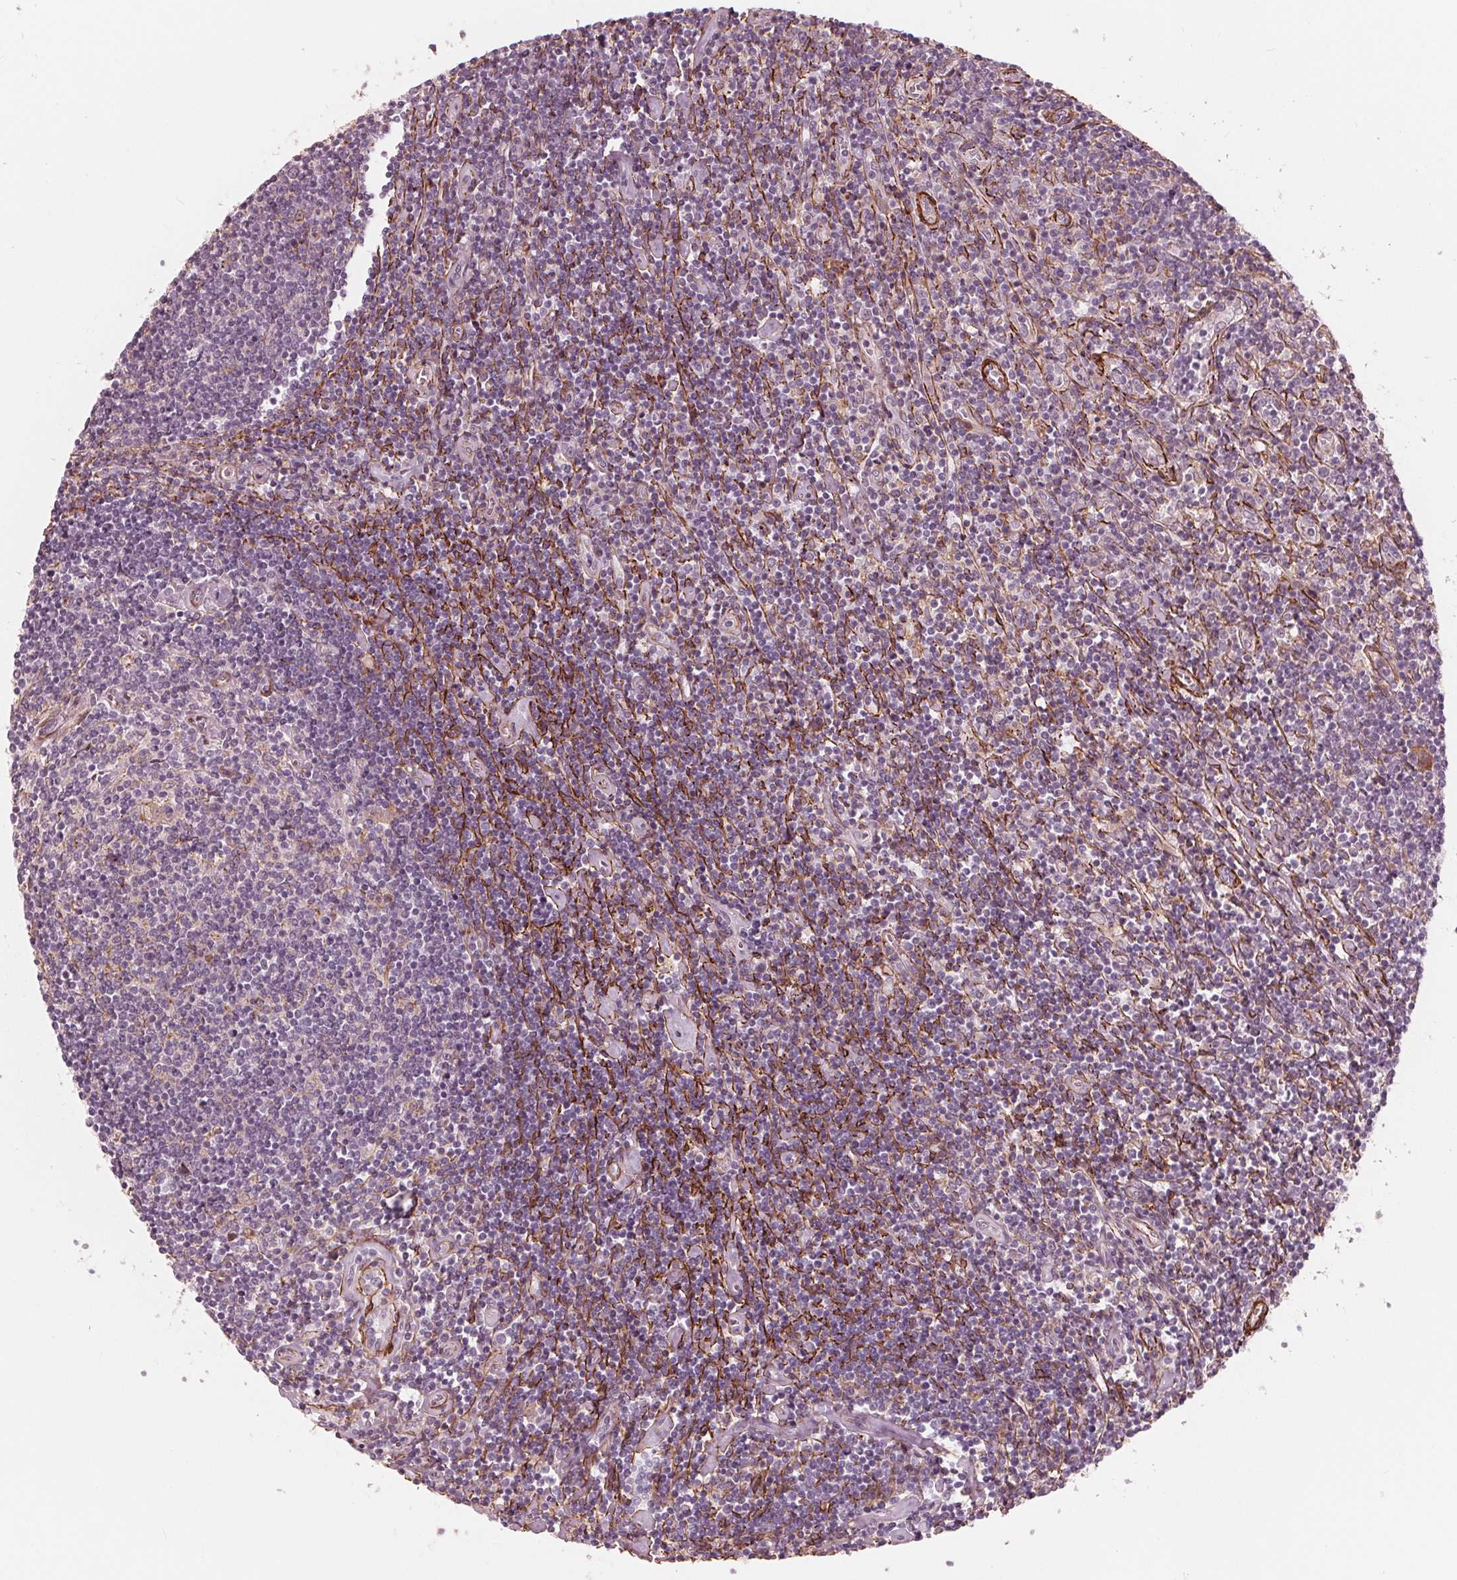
{"staining": {"intensity": "negative", "quantity": "none", "location": "none"}, "tissue": "lymphoma", "cell_type": "Tumor cells", "image_type": "cancer", "snomed": [{"axis": "morphology", "description": "Hodgkin's disease, NOS"}, {"axis": "topography", "description": "Lymph node"}], "caption": "IHC of human Hodgkin's disease shows no expression in tumor cells.", "gene": "MIER3", "patient": {"sex": "male", "age": 40}}